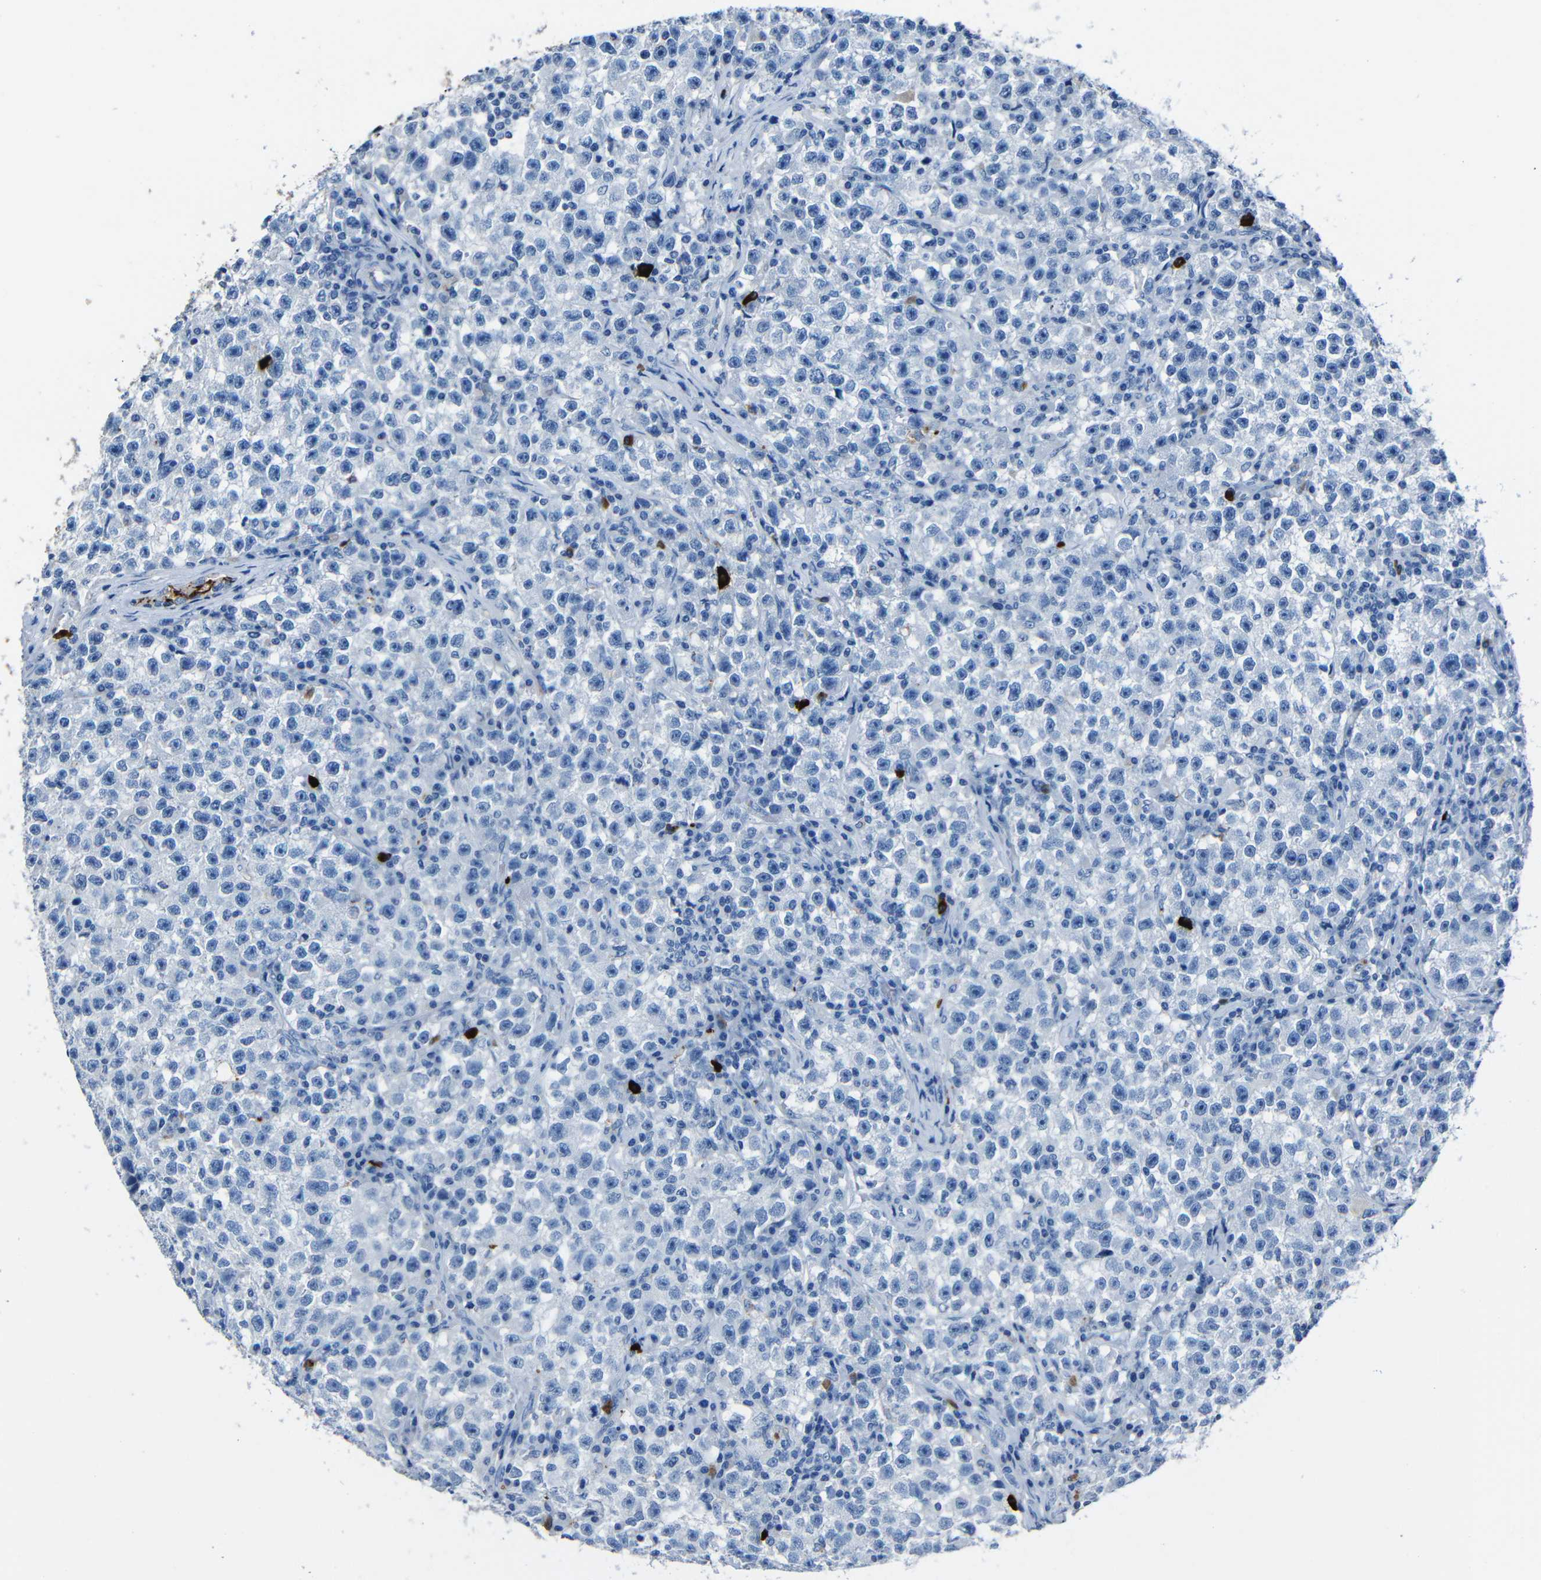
{"staining": {"intensity": "strong", "quantity": "<25%", "location": "cytoplasmic/membranous,nuclear"}, "tissue": "testis cancer", "cell_type": "Tumor cells", "image_type": "cancer", "snomed": [{"axis": "morphology", "description": "Seminoma, NOS"}, {"axis": "topography", "description": "Testis"}], "caption": "A high-resolution image shows IHC staining of seminoma (testis), which shows strong cytoplasmic/membranous and nuclear expression in about <25% of tumor cells.", "gene": "CLDN11", "patient": {"sex": "male", "age": 22}}